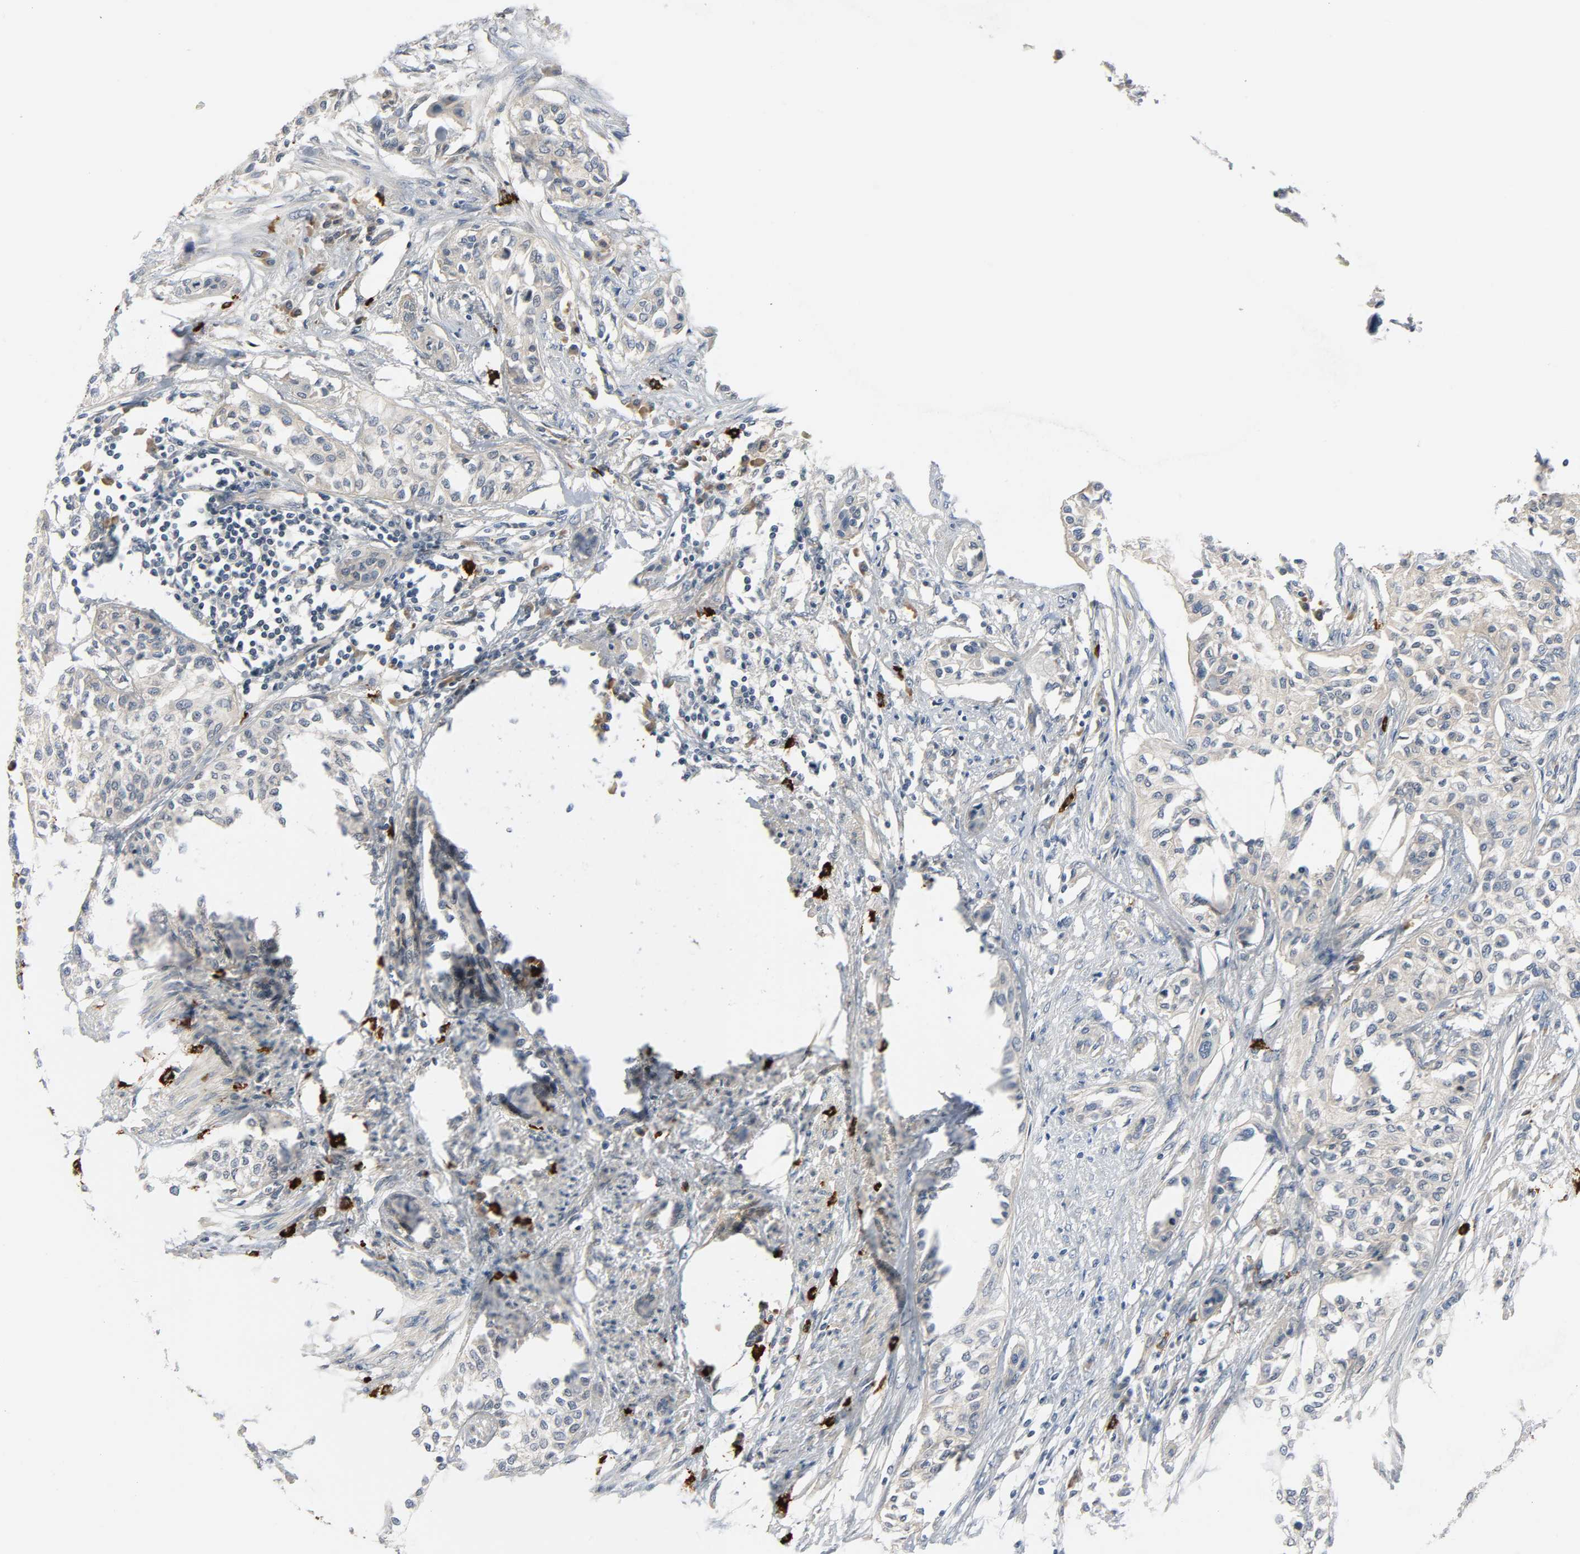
{"staining": {"intensity": "weak", "quantity": ">75%", "location": "cytoplasmic/membranous"}, "tissue": "urothelial cancer", "cell_type": "Tumor cells", "image_type": "cancer", "snomed": [{"axis": "morphology", "description": "Urothelial carcinoma, High grade"}, {"axis": "topography", "description": "Urinary bladder"}], "caption": "This is a photomicrograph of immunohistochemistry staining of urothelial cancer, which shows weak expression in the cytoplasmic/membranous of tumor cells.", "gene": "LIMCH1", "patient": {"sex": "male", "age": 74}}